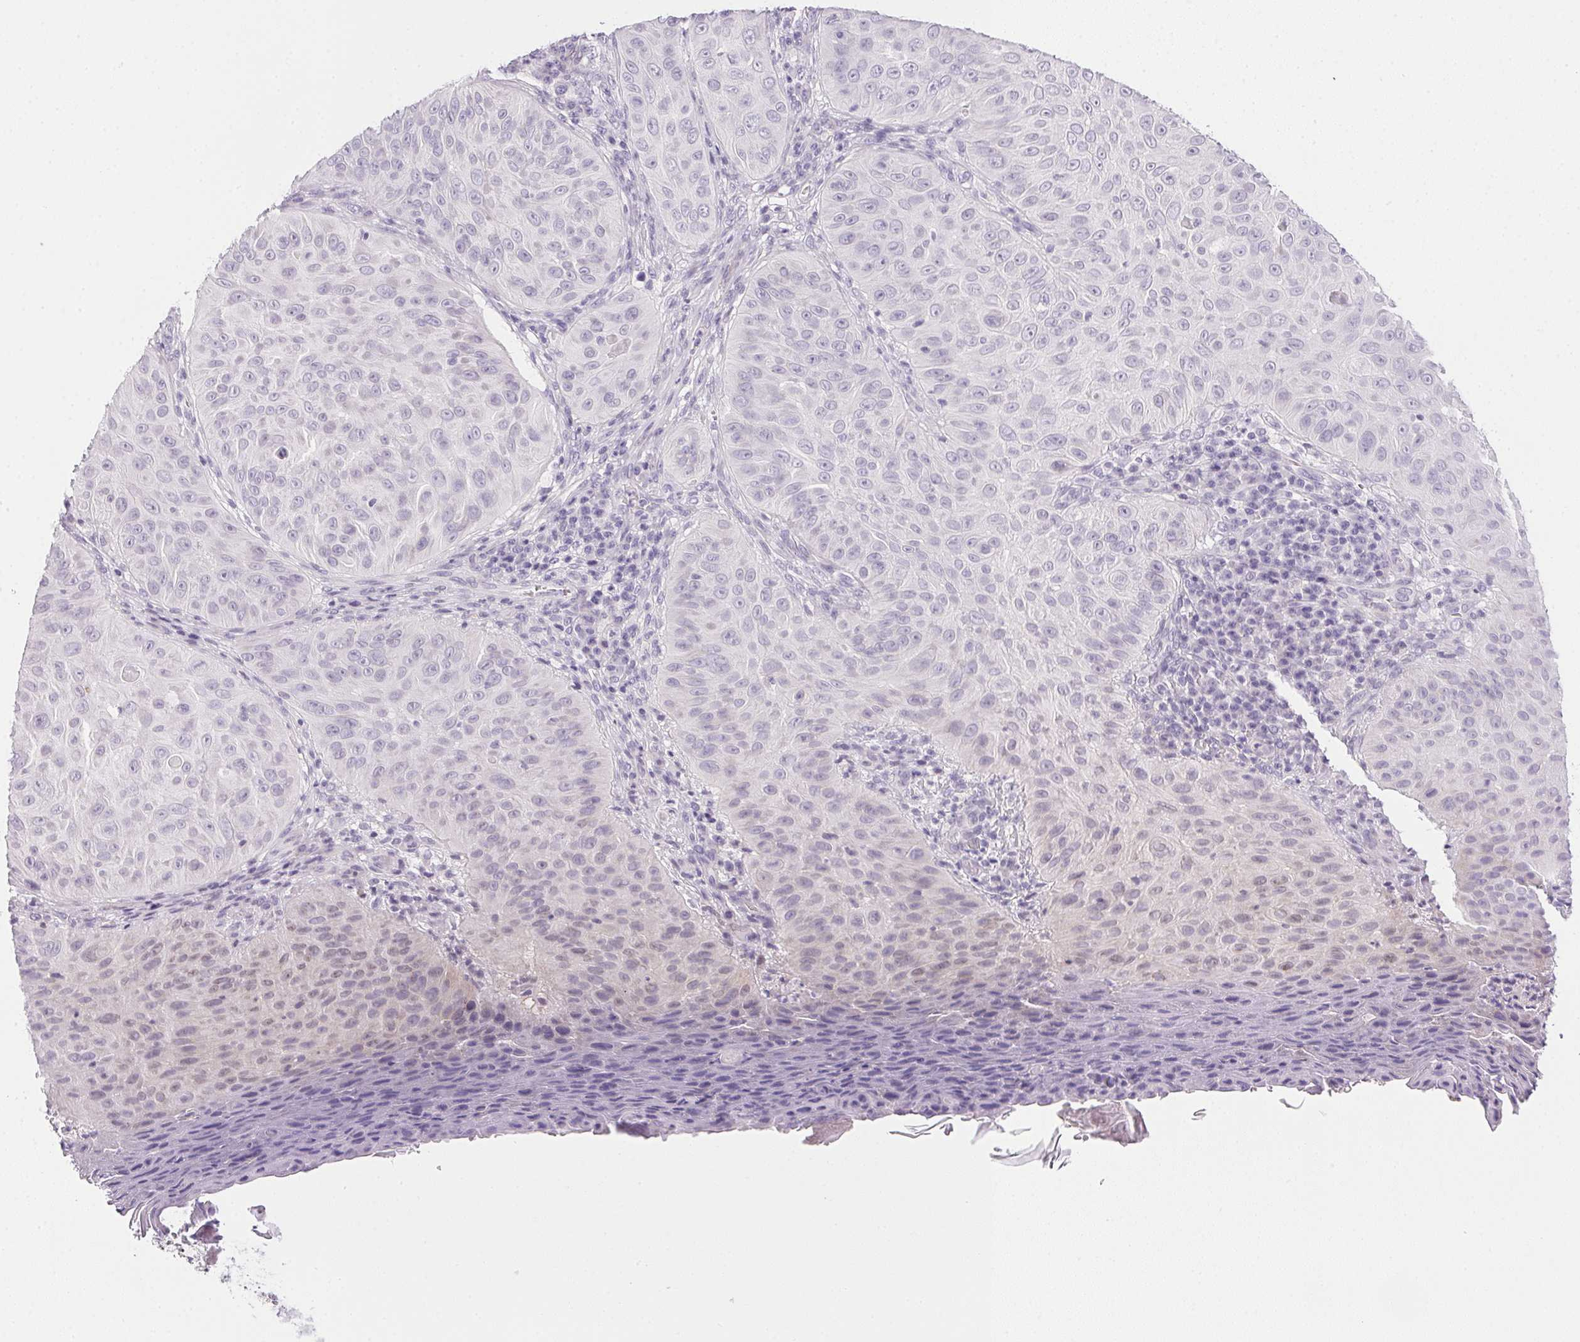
{"staining": {"intensity": "negative", "quantity": "none", "location": "none"}, "tissue": "skin cancer", "cell_type": "Tumor cells", "image_type": "cancer", "snomed": [{"axis": "morphology", "description": "Squamous cell carcinoma, NOS"}, {"axis": "topography", "description": "Skin"}], "caption": "DAB immunohistochemical staining of squamous cell carcinoma (skin) displays no significant staining in tumor cells. Nuclei are stained in blue.", "gene": "GSDMC", "patient": {"sex": "male", "age": 82}}